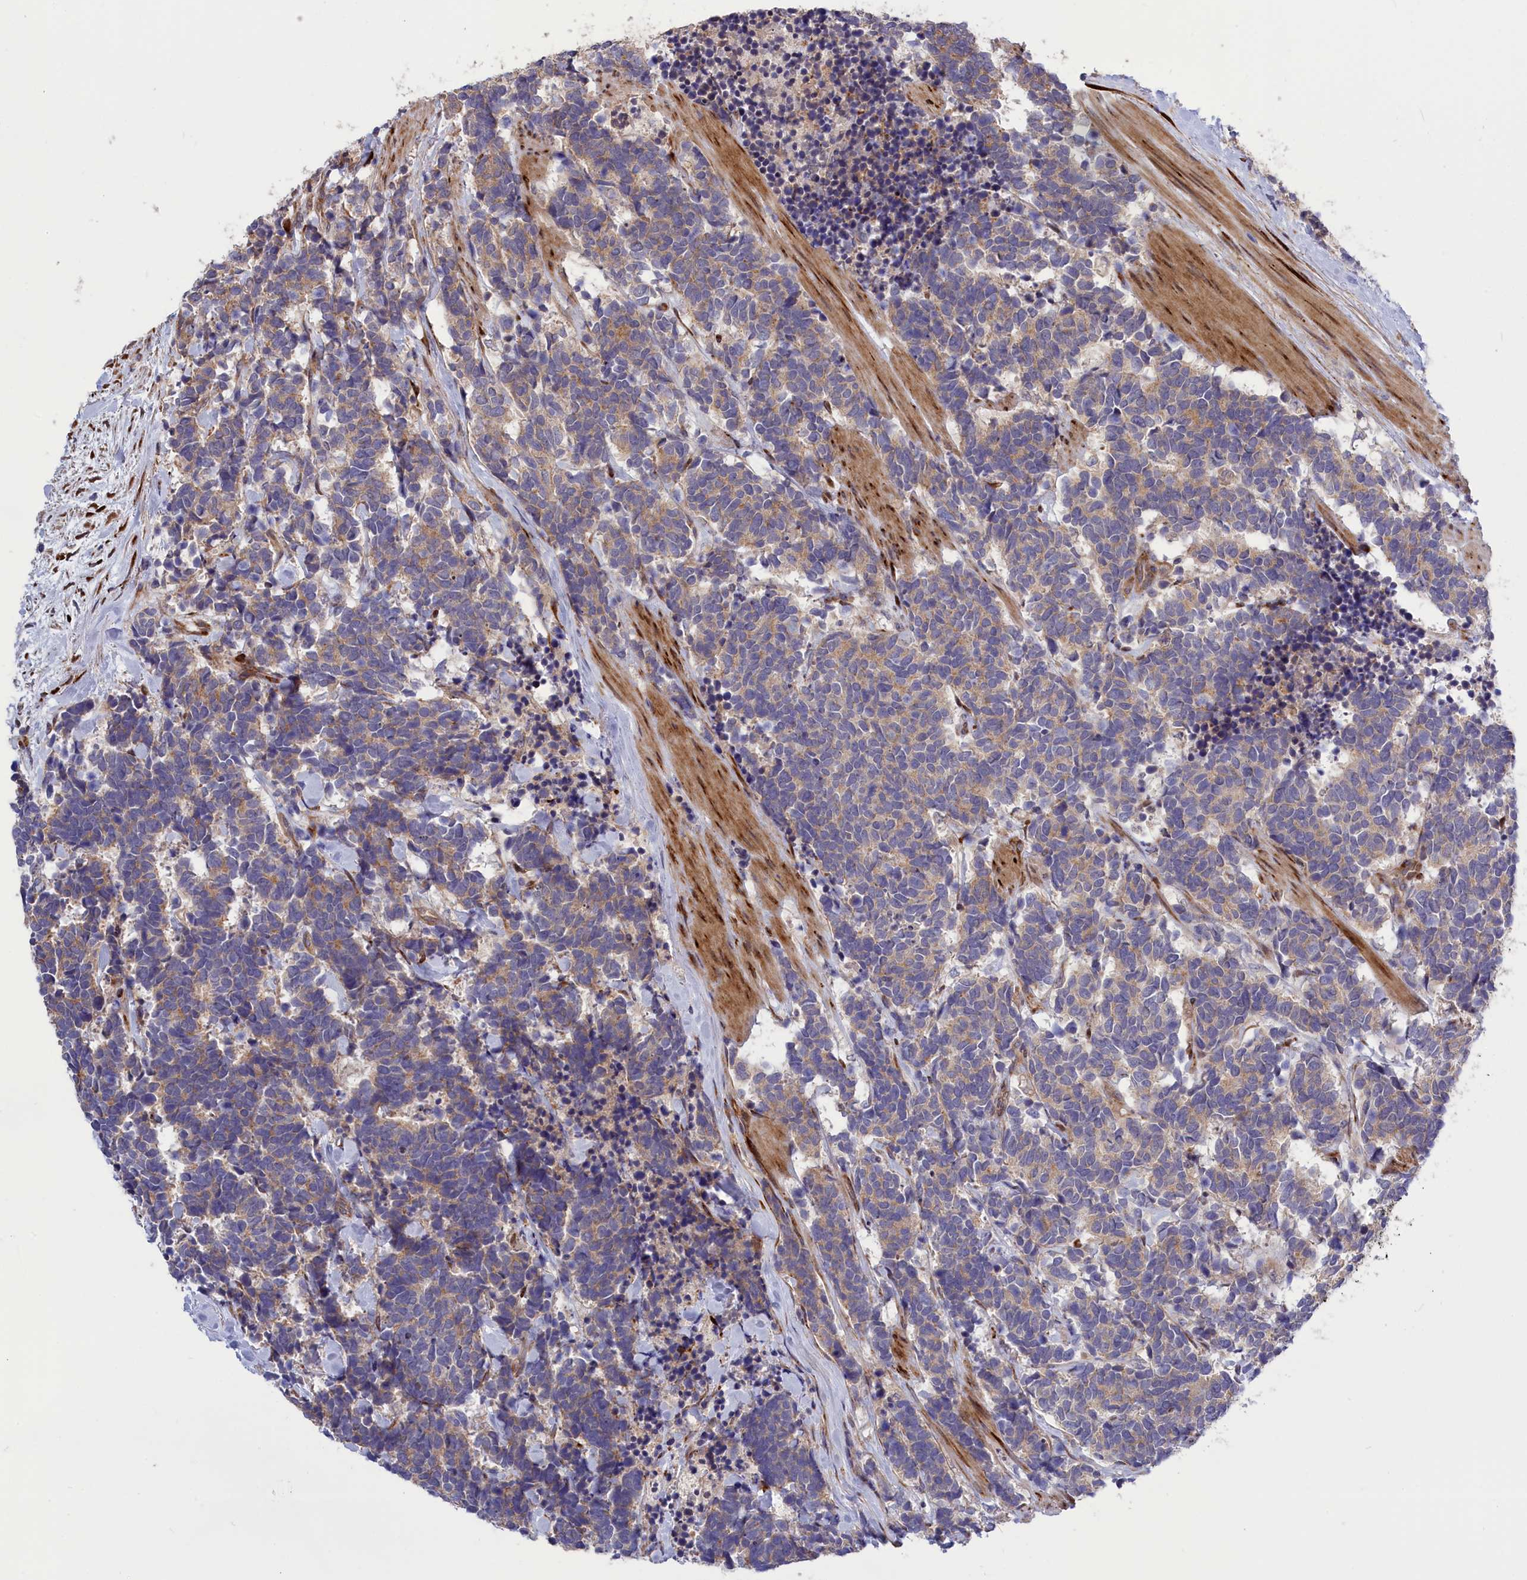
{"staining": {"intensity": "weak", "quantity": "25%-75%", "location": "cytoplasmic/membranous"}, "tissue": "carcinoid", "cell_type": "Tumor cells", "image_type": "cancer", "snomed": [{"axis": "morphology", "description": "Carcinoma, NOS"}, {"axis": "morphology", "description": "Carcinoid, malignant, NOS"}, {"axis": "topography", "description": "Prostate"}], "caption": "A photomicrograph of human carcinoid stained for a protein displays weak cytoplasmic/membranous brown staining in tumor cells. The protein is stained brown, and the nuclei are stained in blue (DAB IHC with brightfield microscopy, high magnification).", "gene": "DDX60L", "patient": {"sex": "male", "age": 57}}